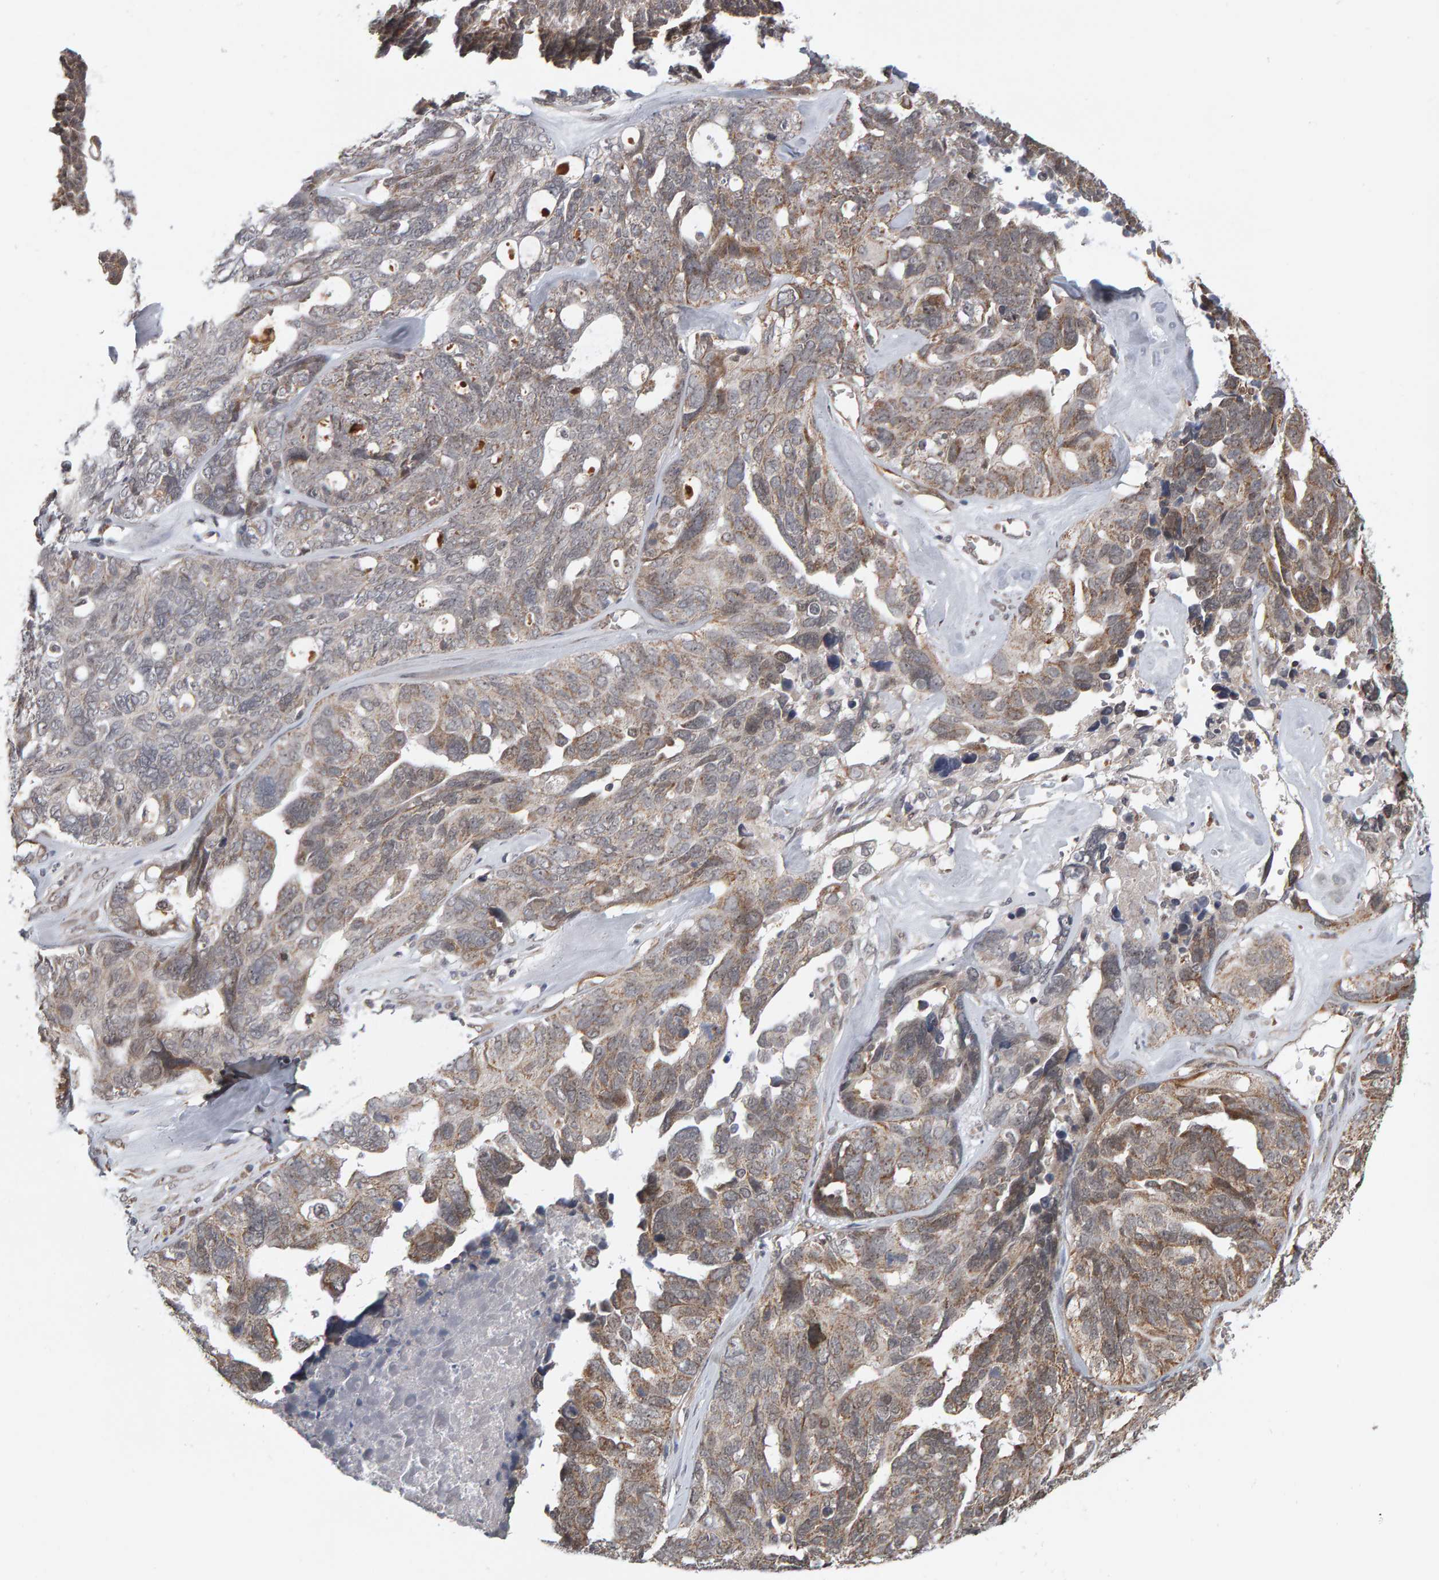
{"staining": {"intensity": "moderate", "quantity": ">75%", "location": "cytoplasmic/membranous"}, "tissue": "ovarian cancer", "cell_type": "Tumor cells", "image_type": "cancer", "snomed": [{"axis": "morphology", "description": "Cystadenocarcinoma, serous, NOS"}, {"axis": "topography", "description": "Ovary"}], "caption": "Immunohistochemistry (IHC) (DAB) staining of ovarian serous cystadenocarcinoma demonstrates moderate cytoplasmic/membranous protein staining in about >75% of tumor cells. (IHC, brightfield microscopy, high magnification).", "gene": "DAP3", "patient": {"sex": "female", "age": 79}}